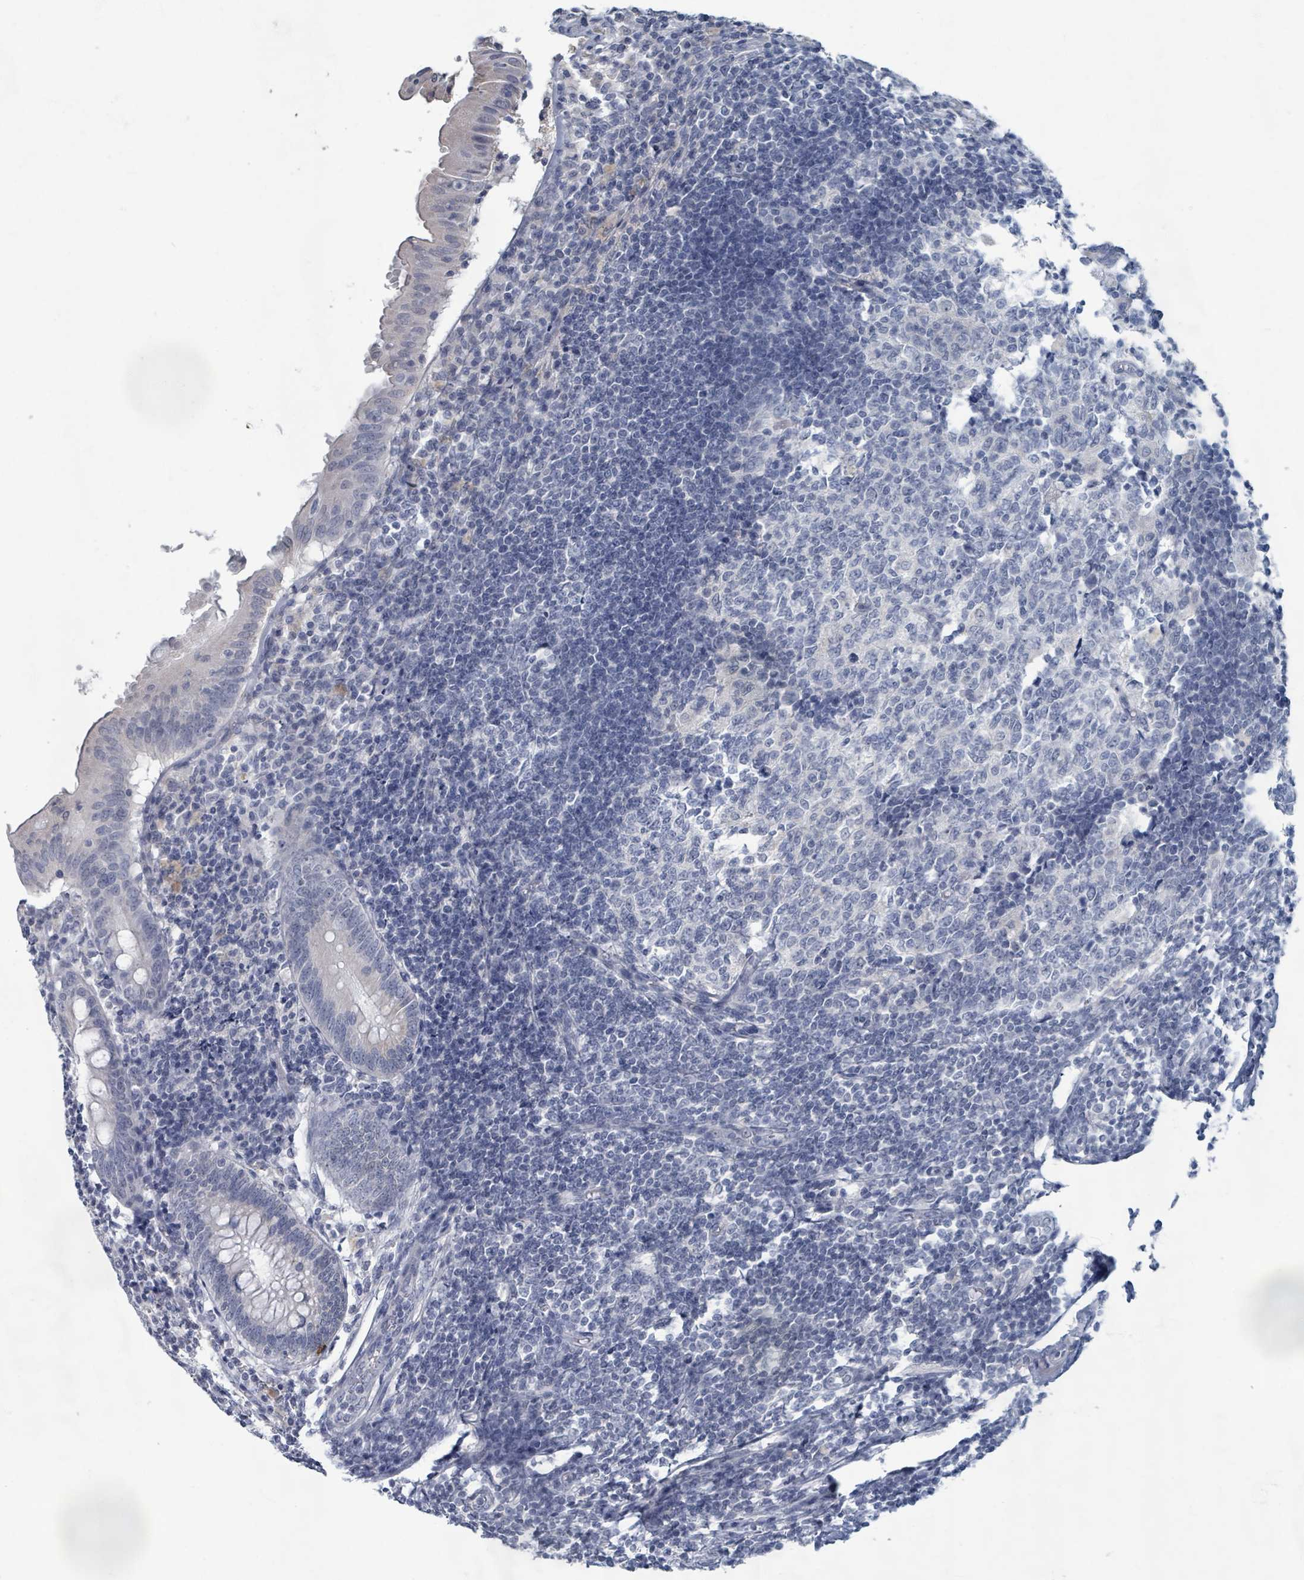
{"staining": {"intensity": "negative", "quantity": "none", "location": "none"}, "tissue": "appendix", "cell_type": "Glandular cells", "image_type": "normal", "snomed": [{"axis": "morphology", "description": "Normal tissue, NOS"}, {"axis": "topography", "description": "Appendix"}], "caption": "Immunohistochemistry micrograph of normal appendix stained for a protein (brown), which displays no expression in glandular cells.", "gene": "WNT11", "patient": {"sex": "male", "age": 55}}